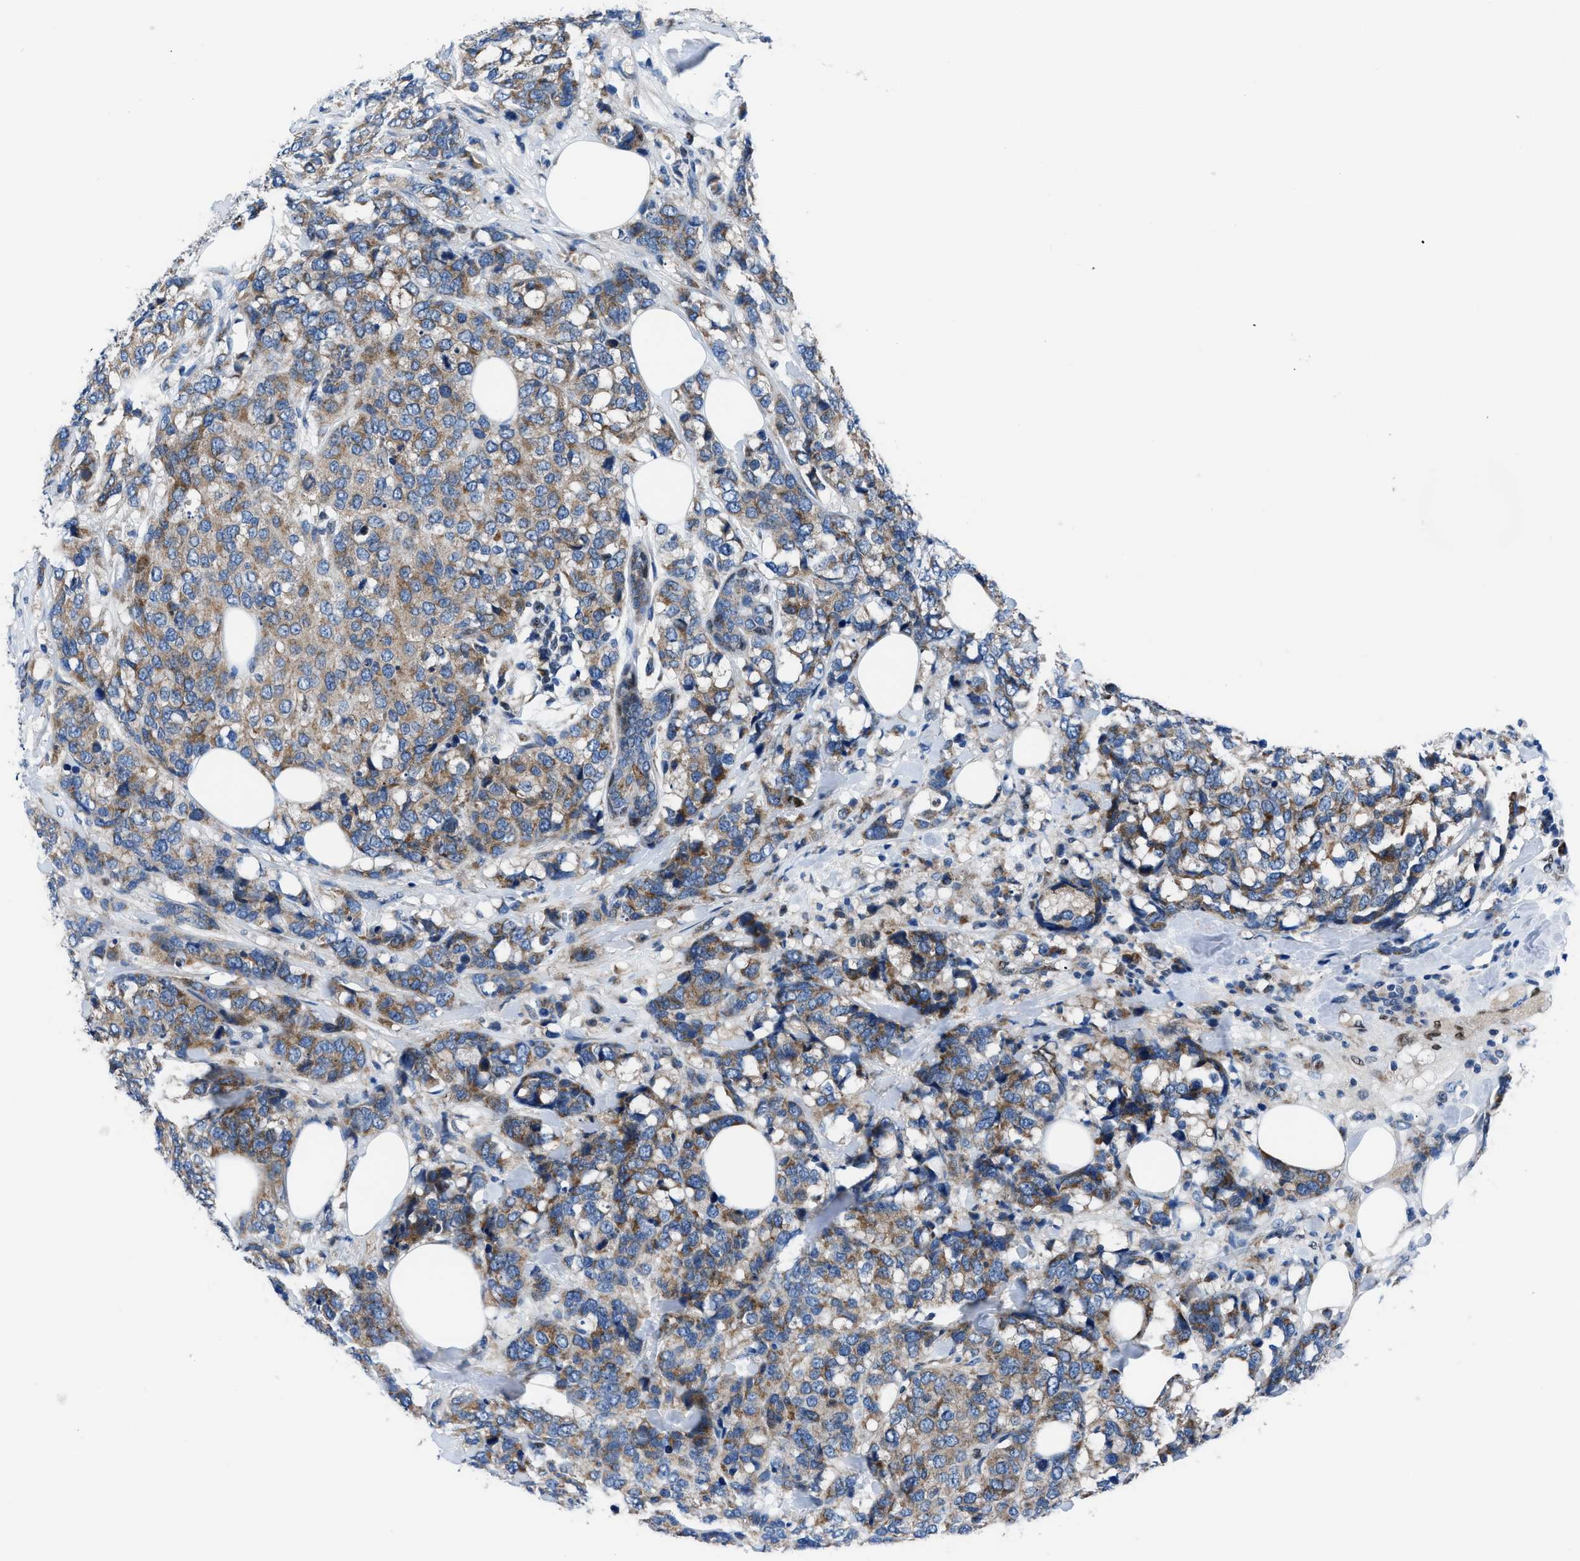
{"staining": {"intensity": "moderate", "quantity": ">75%", "location": "cytoplasmic/membranous"}, "tissue": "breast cancer", "cell_type": "Tumor cells", "image_type": "cancer", "snomed": [{"axis": "morphology", "description": "Lobular carcinoma"}, {"axis": "topography", "description": "Breast"}], "caption": "Lobular carcinoma (breast) stained with immunohistochemistry shows moderate cytoplasmic/membranous positivity in approximately >75% of tumor cells.", "gene": "LMO2", "patient": {"sex": "female", "age": 59}}